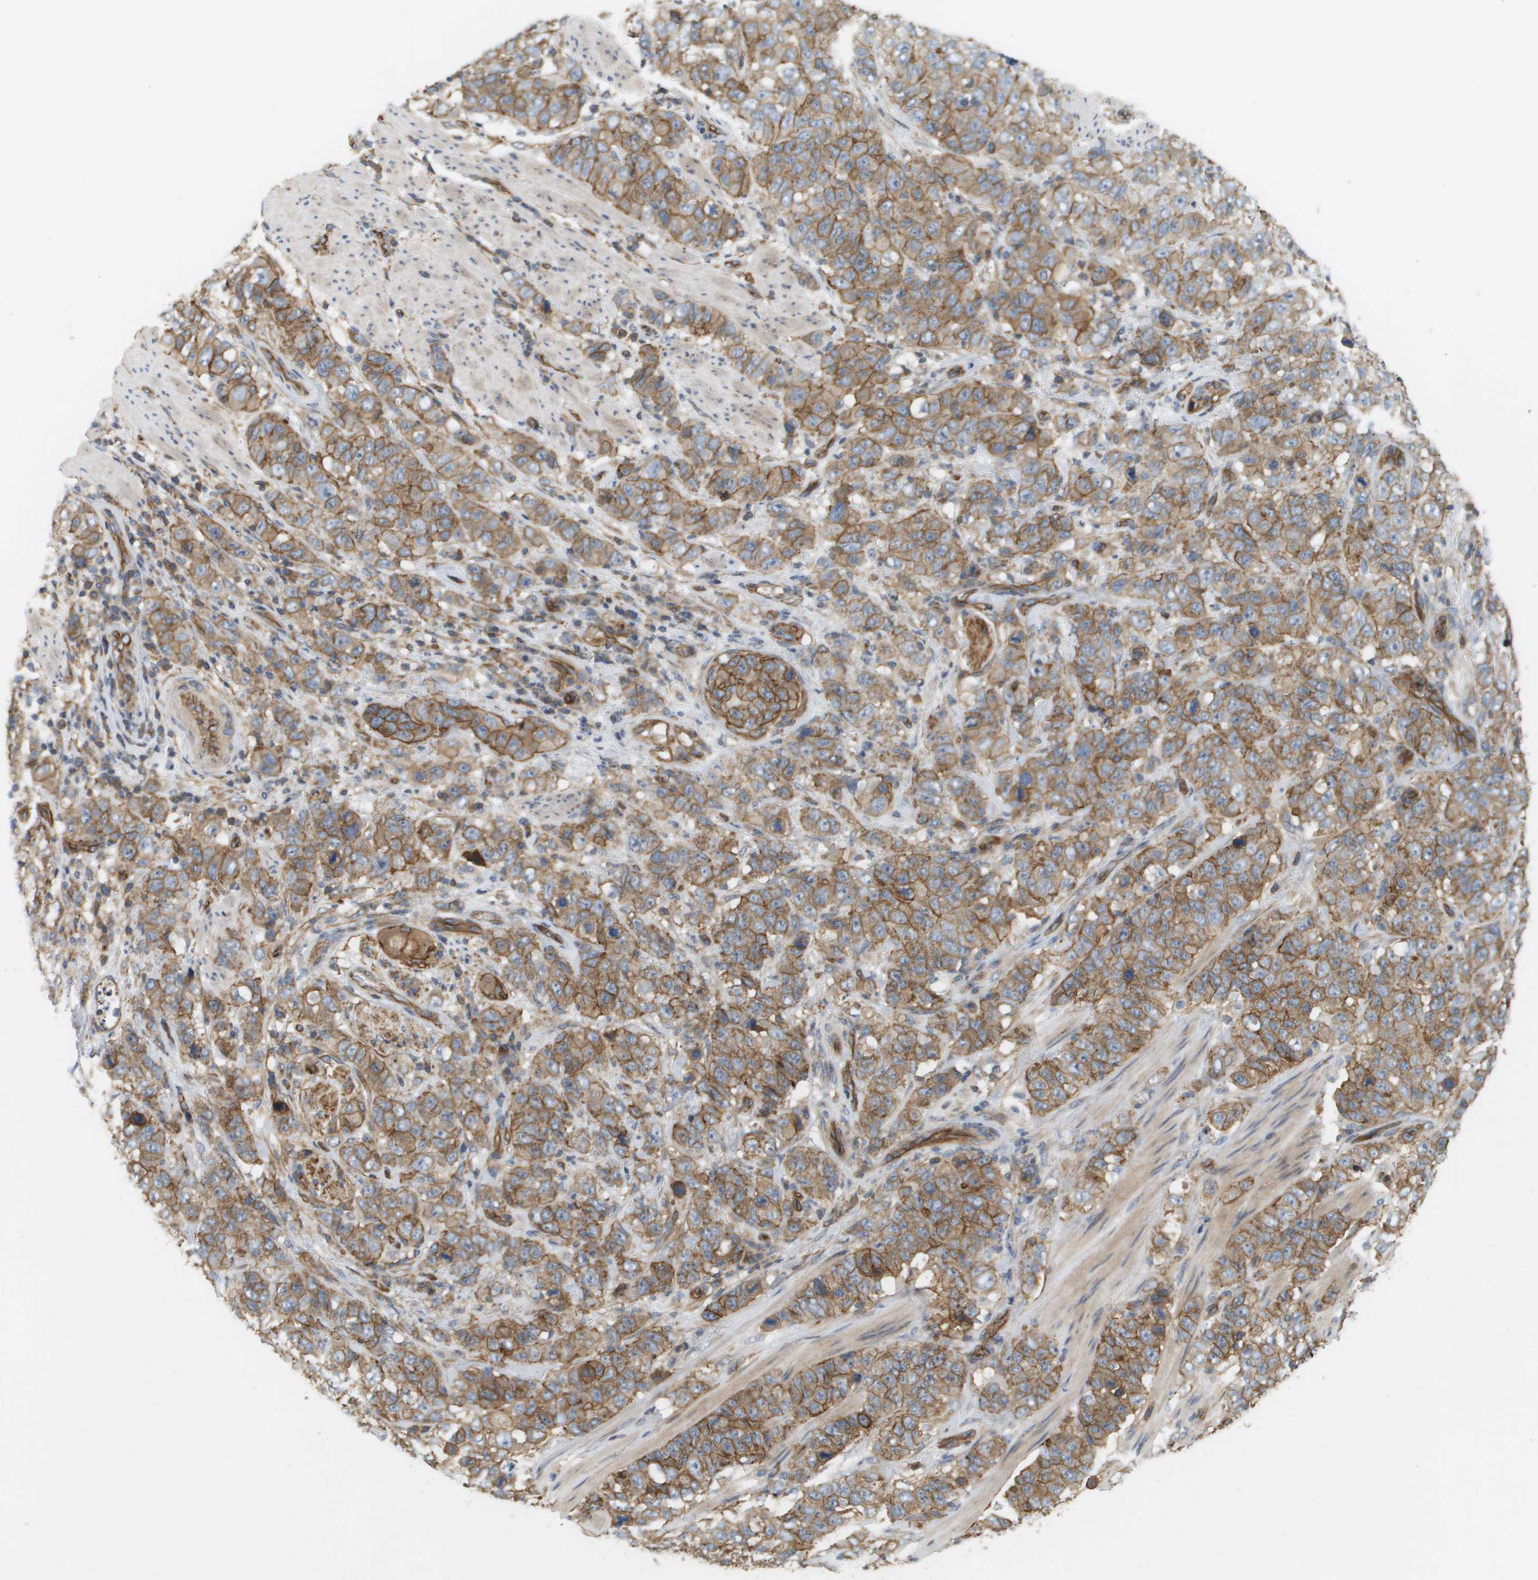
{"staining": {"intensity": "moderate", "quantity": ">75%", "location": "cytoplasmic/membranous"}, "tissue": "stomach cancer", "cell_type": "Tumor cells", "image_type": "cancer", "snomed": [{"axis": "morphology", "description": "Adenocarcinoma, NOS"}, {"axis": "topography", "description": "Stomach"}], "caption": "IHC (DAB) staining of human stomach cancer displays moderate cytoplasmic/membranous protein positivity in about >75% of tumor cells.", "gene": "SGMS2", "patient": {"sex": "male", "age": 48}}